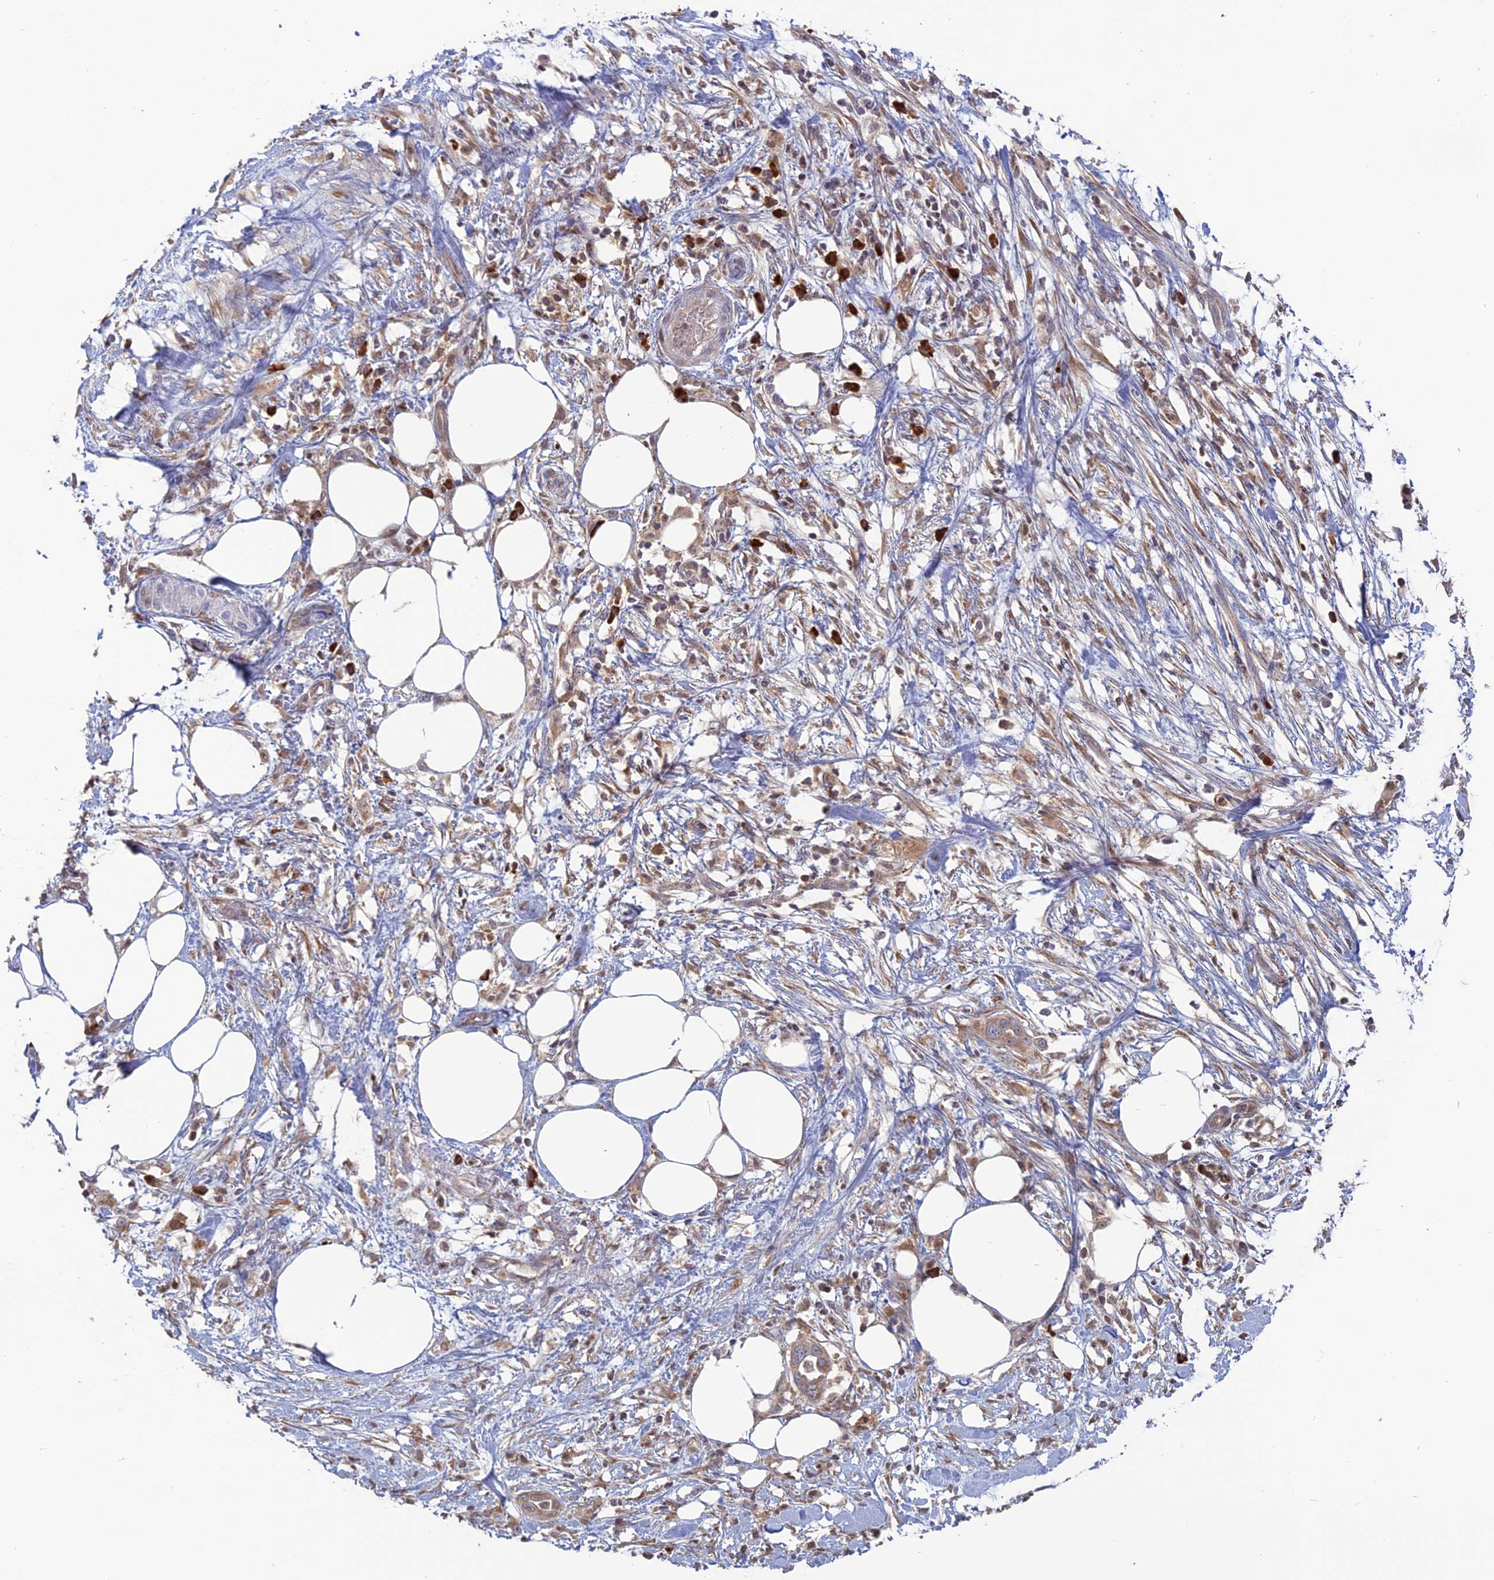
{"staining": {"intensity": "weak", "quantity": ">75%", "location": "cytoplasmic/membranous"}, "tissue": "pancreatic cancer", "cell_type": "Tumor cells", "image_type": "cancer", "snomed": [{"axis": "morphology", "description": "Adenocarcinoma, NOS"}, {"axis": "topography", "description": "Pancreas"}], "caption": "There is low levels of weak cytoplasmic/membranous positivity in tumor cells of pancreatic cancer, as demonstrated by immunohistochemical staining (brown color).", "gene": "TMEM208", "patient": {"sex": "male", "age": 68}}